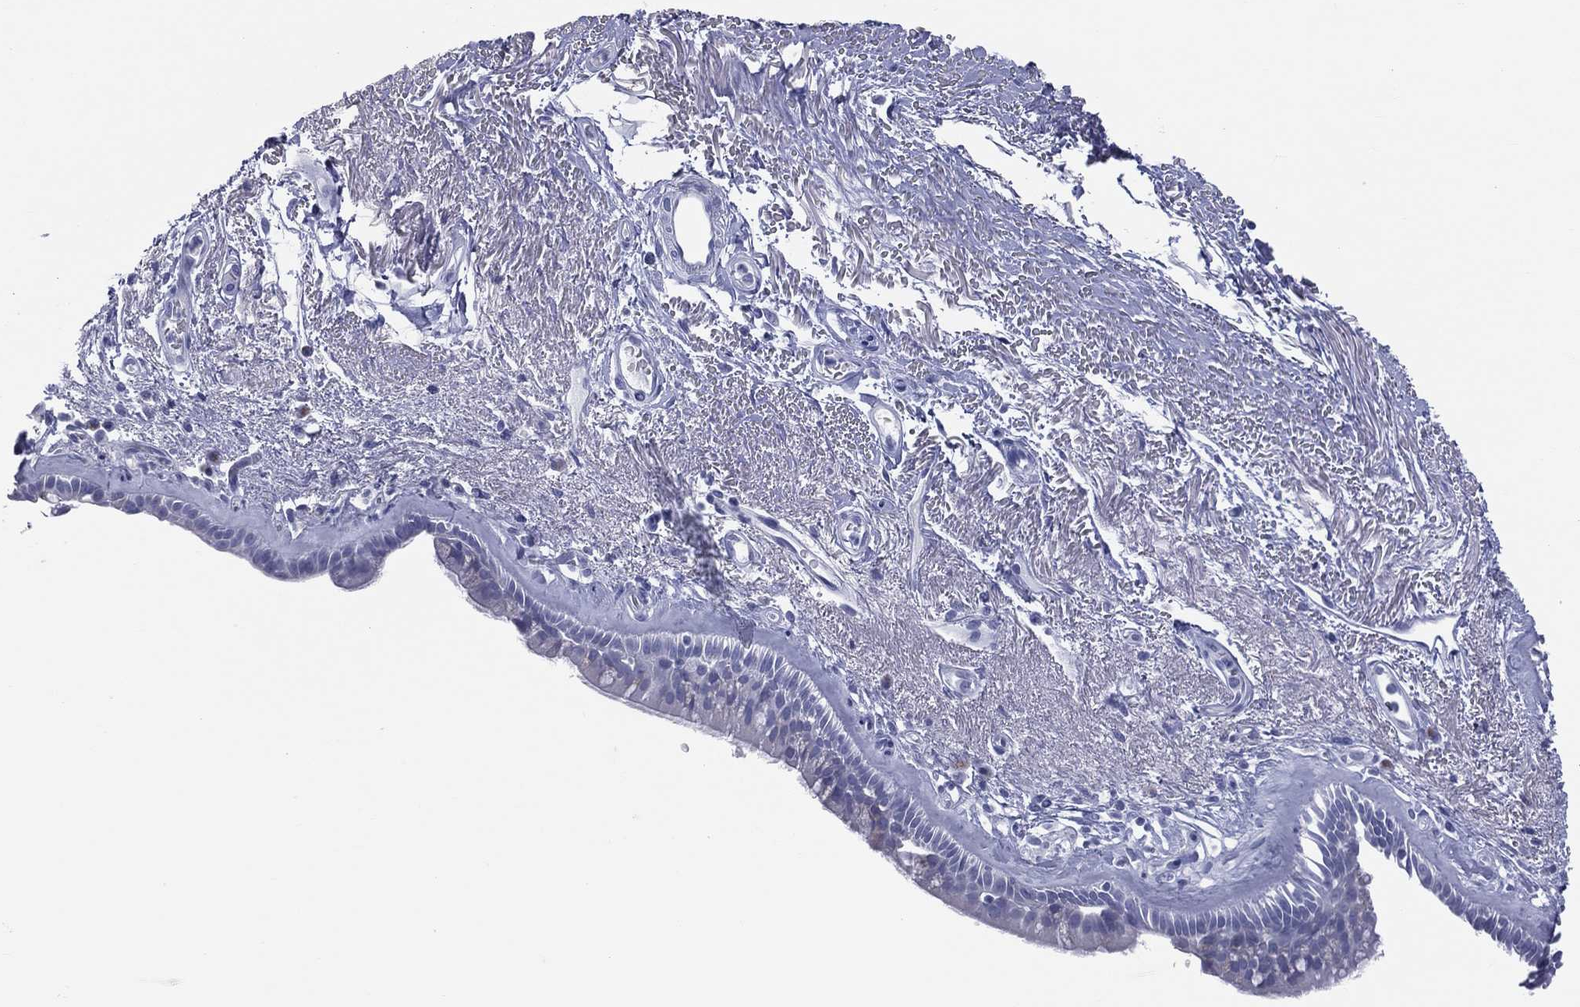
{"staining": {"intensity": "negative", "quantity": "none", "location": "none"}, "tissue": "bronchus", "cell_type": "Respiratory epithelial cells", "image_type": "normal", "snomed": [{"axis": "morphology", "description": "Normal tissue, NOS"}, {"axis": "topography", "description": "Bronchus"}], "caption": "Bronchus stained for a protein using IHC displays no expression respiratory epithelial cells.", "gene": "MLN", "patient": {"sex": "male", "age": 82}}